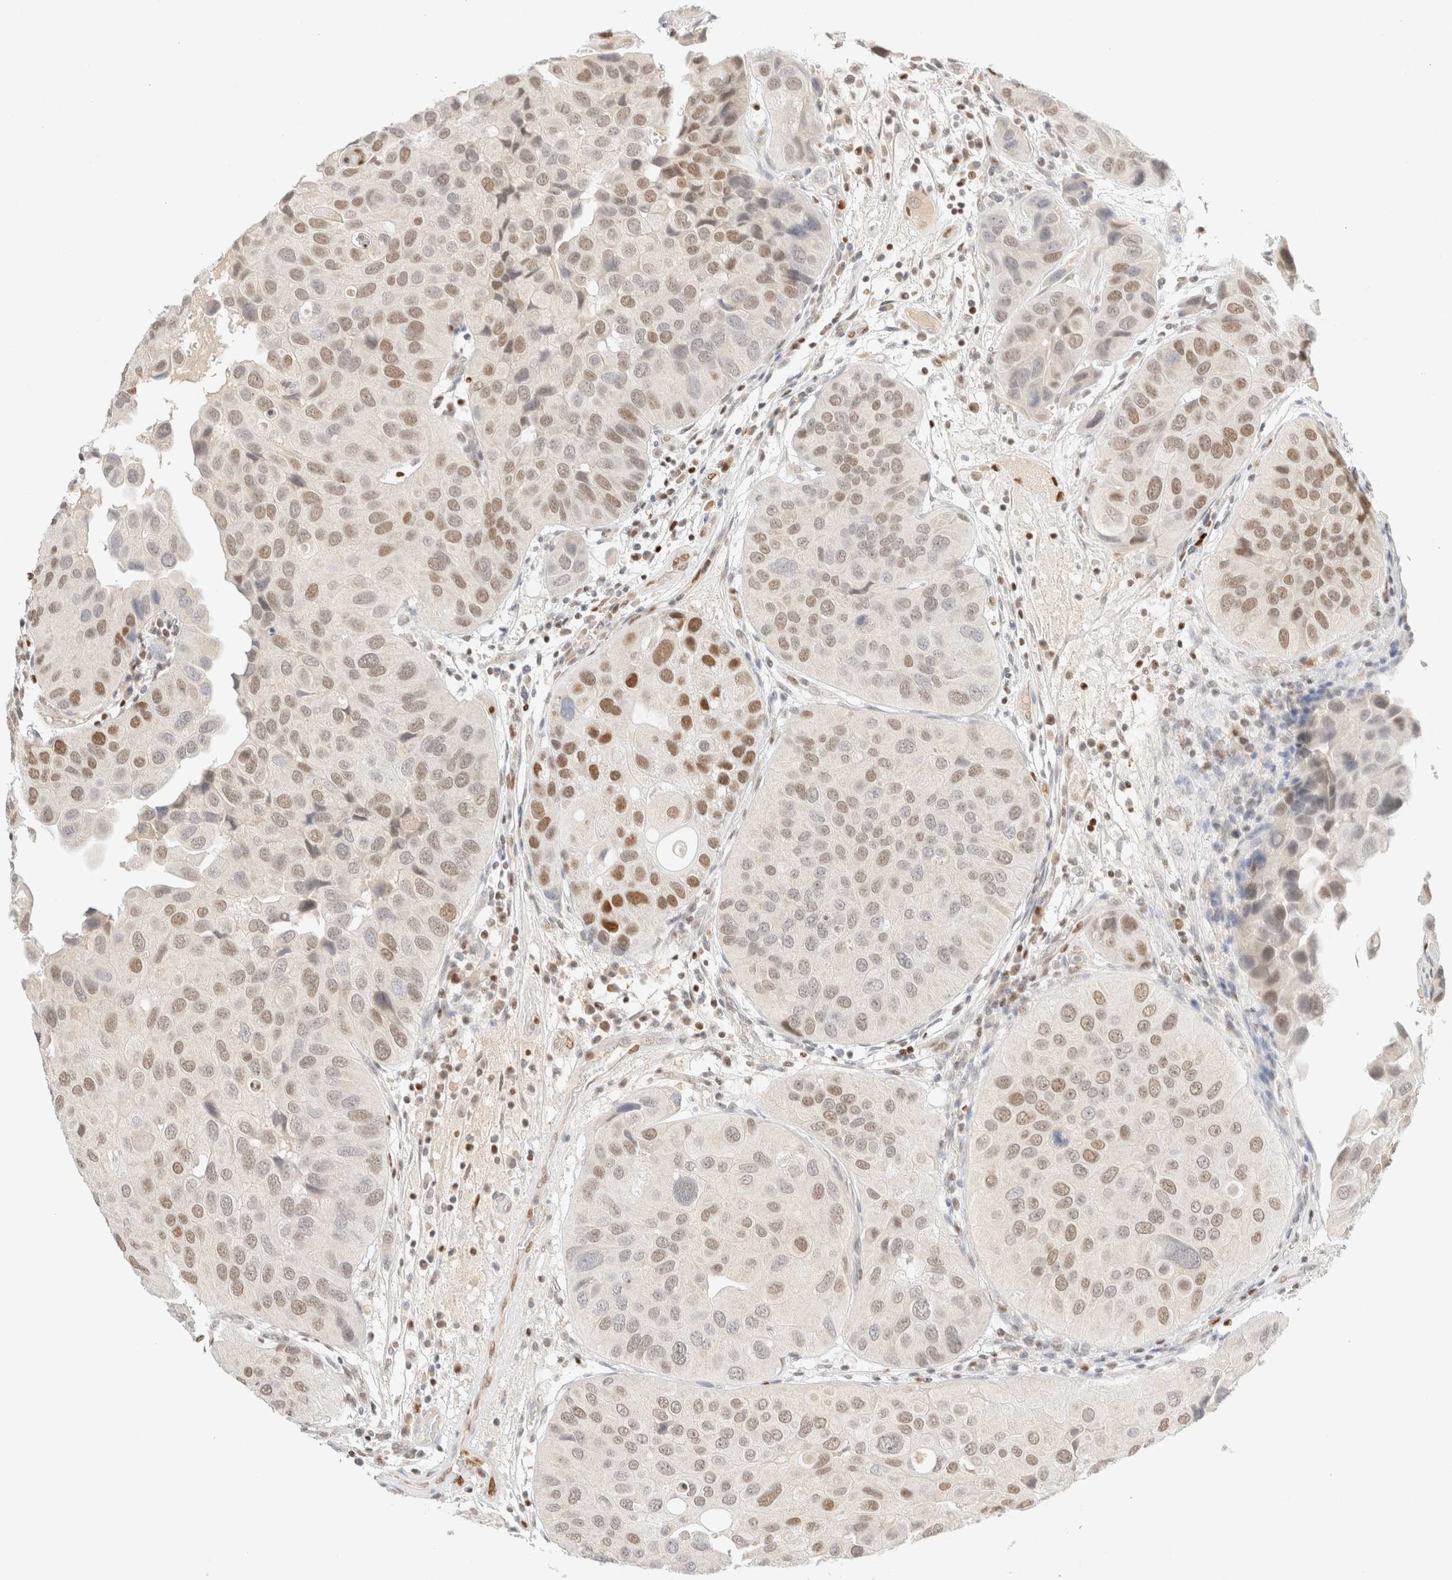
{"staining": {"intensity": "moderate", "quantity": "<25%", "location": "nuclear"}, "tissue": "urothelial cancer", "cell_type": "Tumor cells", "image_type": "cancer", "snomed": [{"axis": "morphology", "description": "Urothelial carcinoma, High grade"}, {"axis": "topography", "description": "Urinary bladder"}], "caption": "Approximately <25% of tumor cells in human high-grade urothelial carcinoma display moderate nuclear protein positivity as visualized by brown immunohistochemical staining.", "gene": "DDB2", "patient": {"sex": "female", "age": 64}}